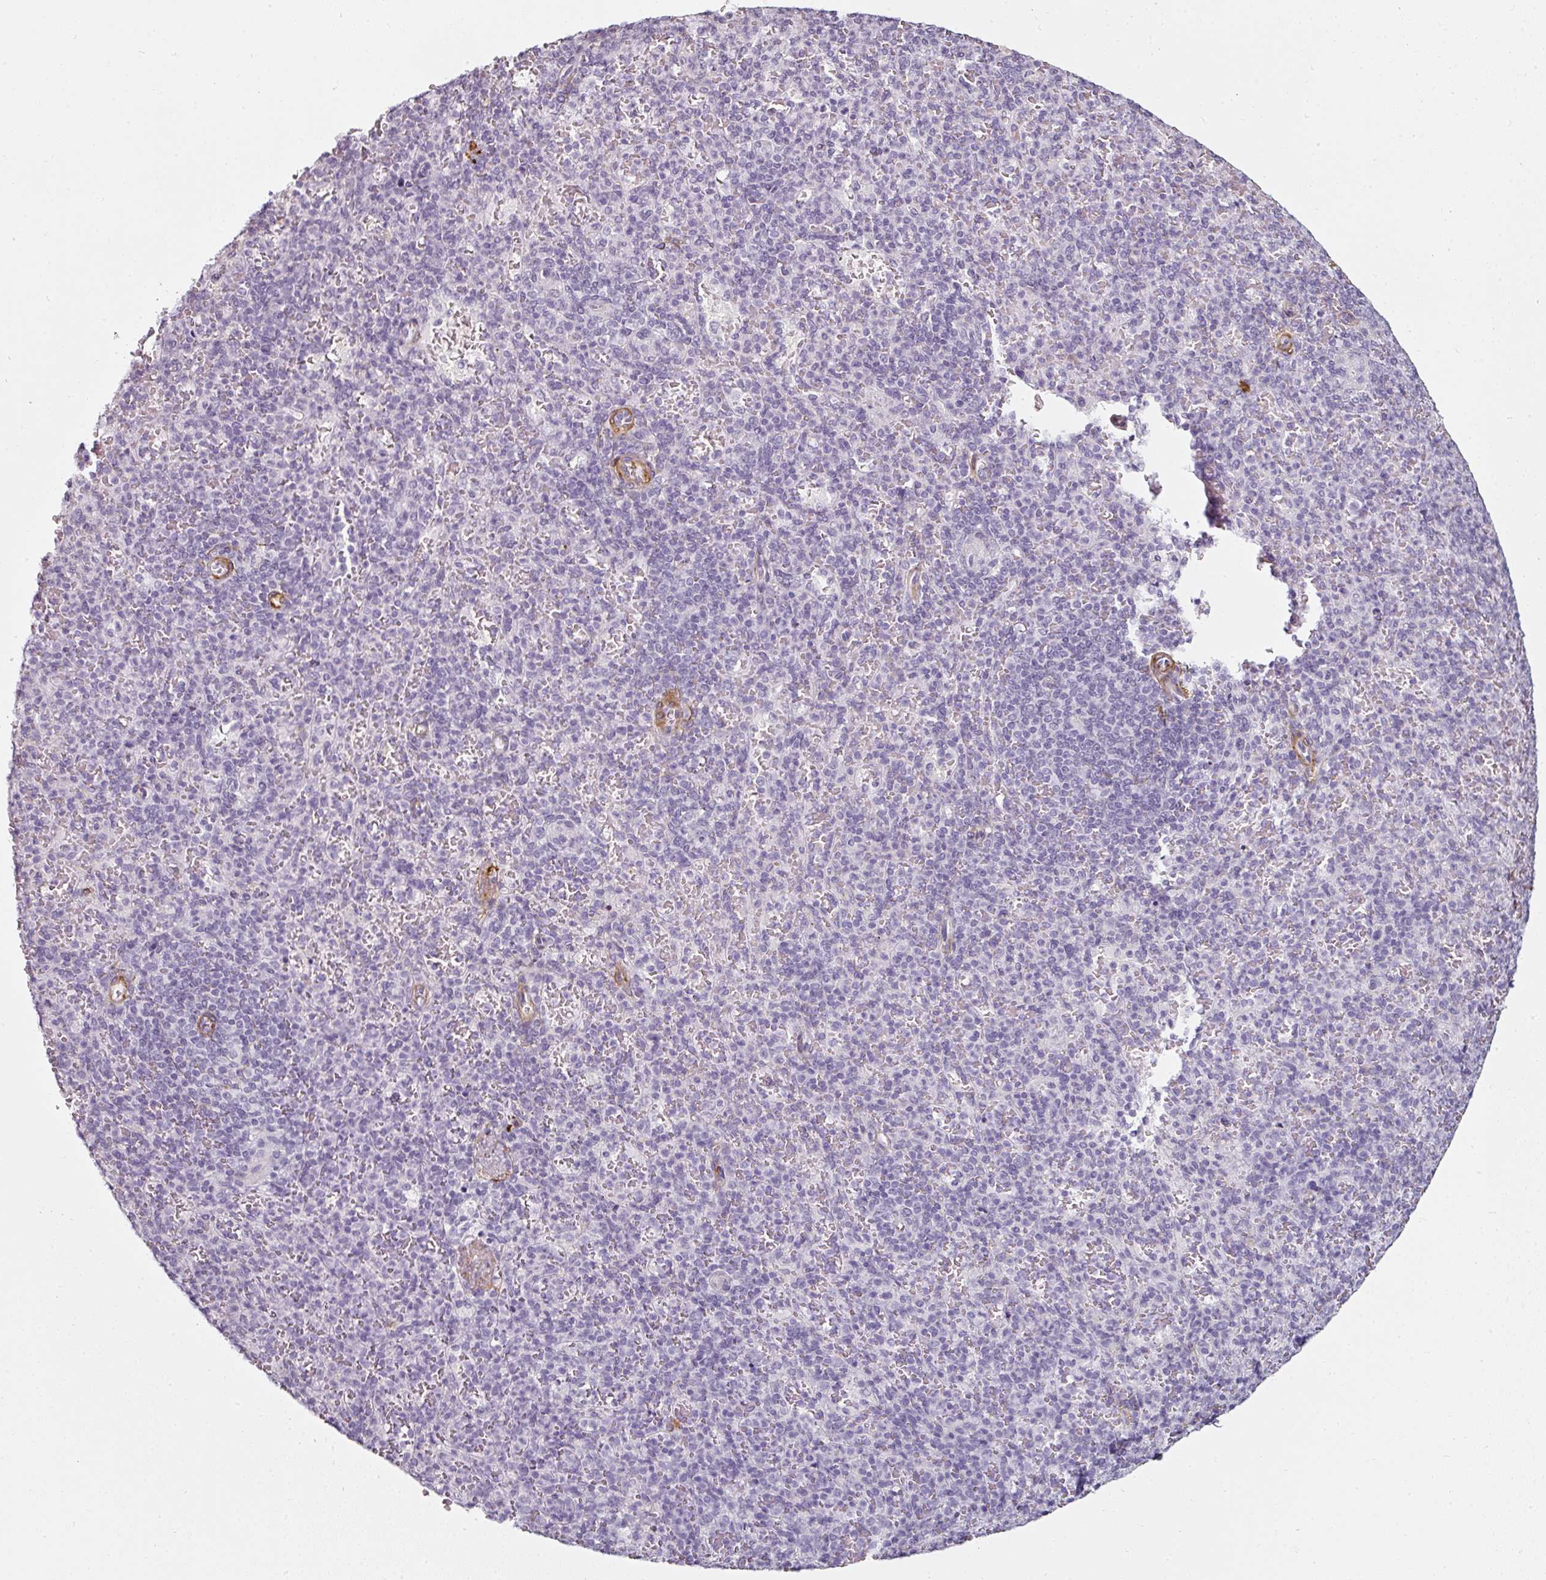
{"staining": {"intensity": "negative", "quantity": "none", "location": "none"}, "tissue": "spleen", "cell_type": "Cells in red pulp", "image_type": "normal", "snomed": [{"axis": "morphology", "description": "Normal tissue, NOS"}, {"axis": "topography", "description": "Spleen"}], "caption": "IHC of benign human spleen exhibits no staining in cells in red pulp.", "gene": "CAP2", "patient": {"sex": "female", "age": 74}}